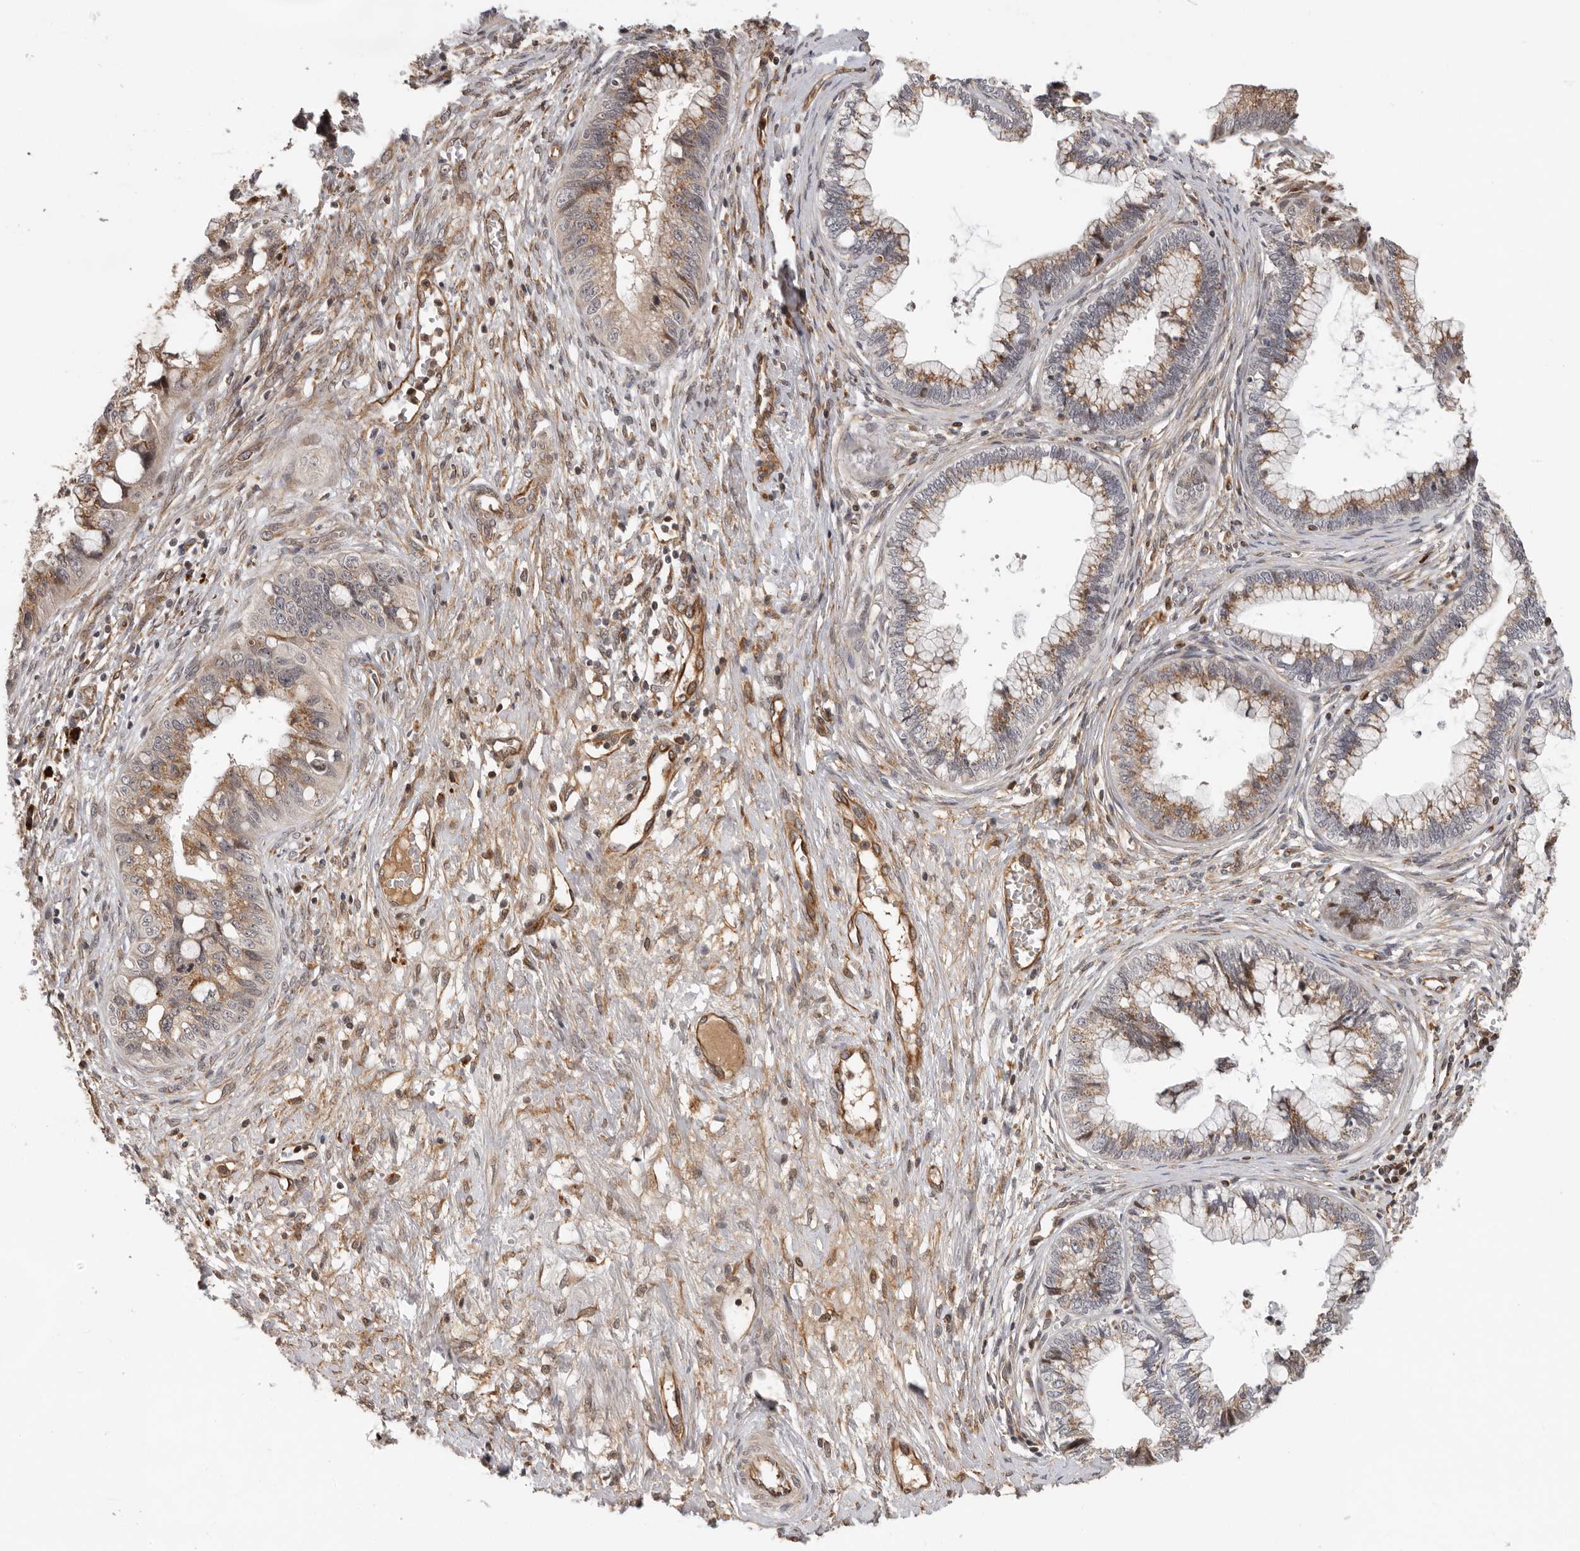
{"staining": {"intensity": "moderate", "quantity": ">75%", "location": "cytoplasmic/membranous"}, "tissue": "cervical cancer", "cell_type": "Tumor cells", "image_type": "cancer", "snomed": [{"axis": "morphology", "description": "Adenocarcinoma, NOS"}, {"axis": "topography", "description": "Cervix"}], "caption": "Immunohistochemical staining of human cervical cancer reveals moderate cytoplasmic/membranous protein staining in approximately >75% of tumor cells.", "gene": "RNF157", "patient": {"sex": "female", "age": 44}}